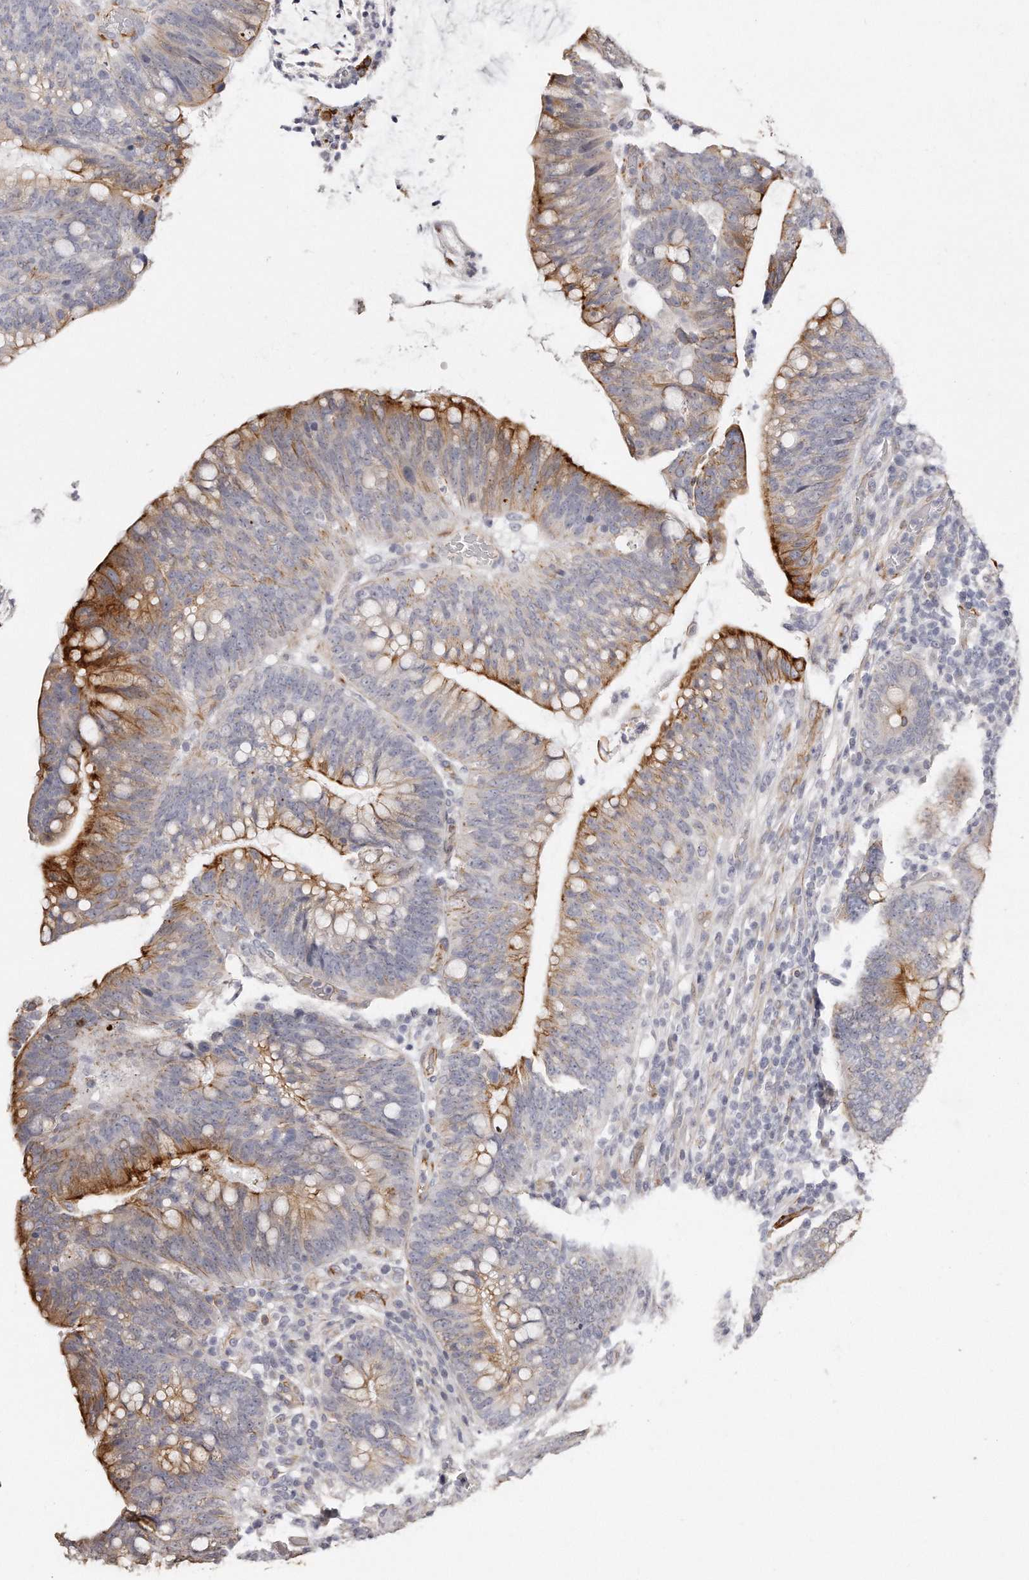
{"staining": {"intensity": "strong", "quantity": "25%-75%", "location": "cytoplasmic/membranous"}, "tissue": "colorectal cancer", "cell_type": "Tumor cells", "image_type": "cancer", "snomed": [{"axis": "morphology", "description": "Adenocarcinoma, NOS"}, {"axis": "topography", "description": "Colon"}], "caption": "Immunohistochemical staining of human adenocarcinoma (colorectal) demonstrates high levels of strong cytoplasmic/membranous protein positivity in approximately 25%-75% of tumor cells.", "gene": "ZYG11A", "patient": {"sex": "female", "age": 66}}